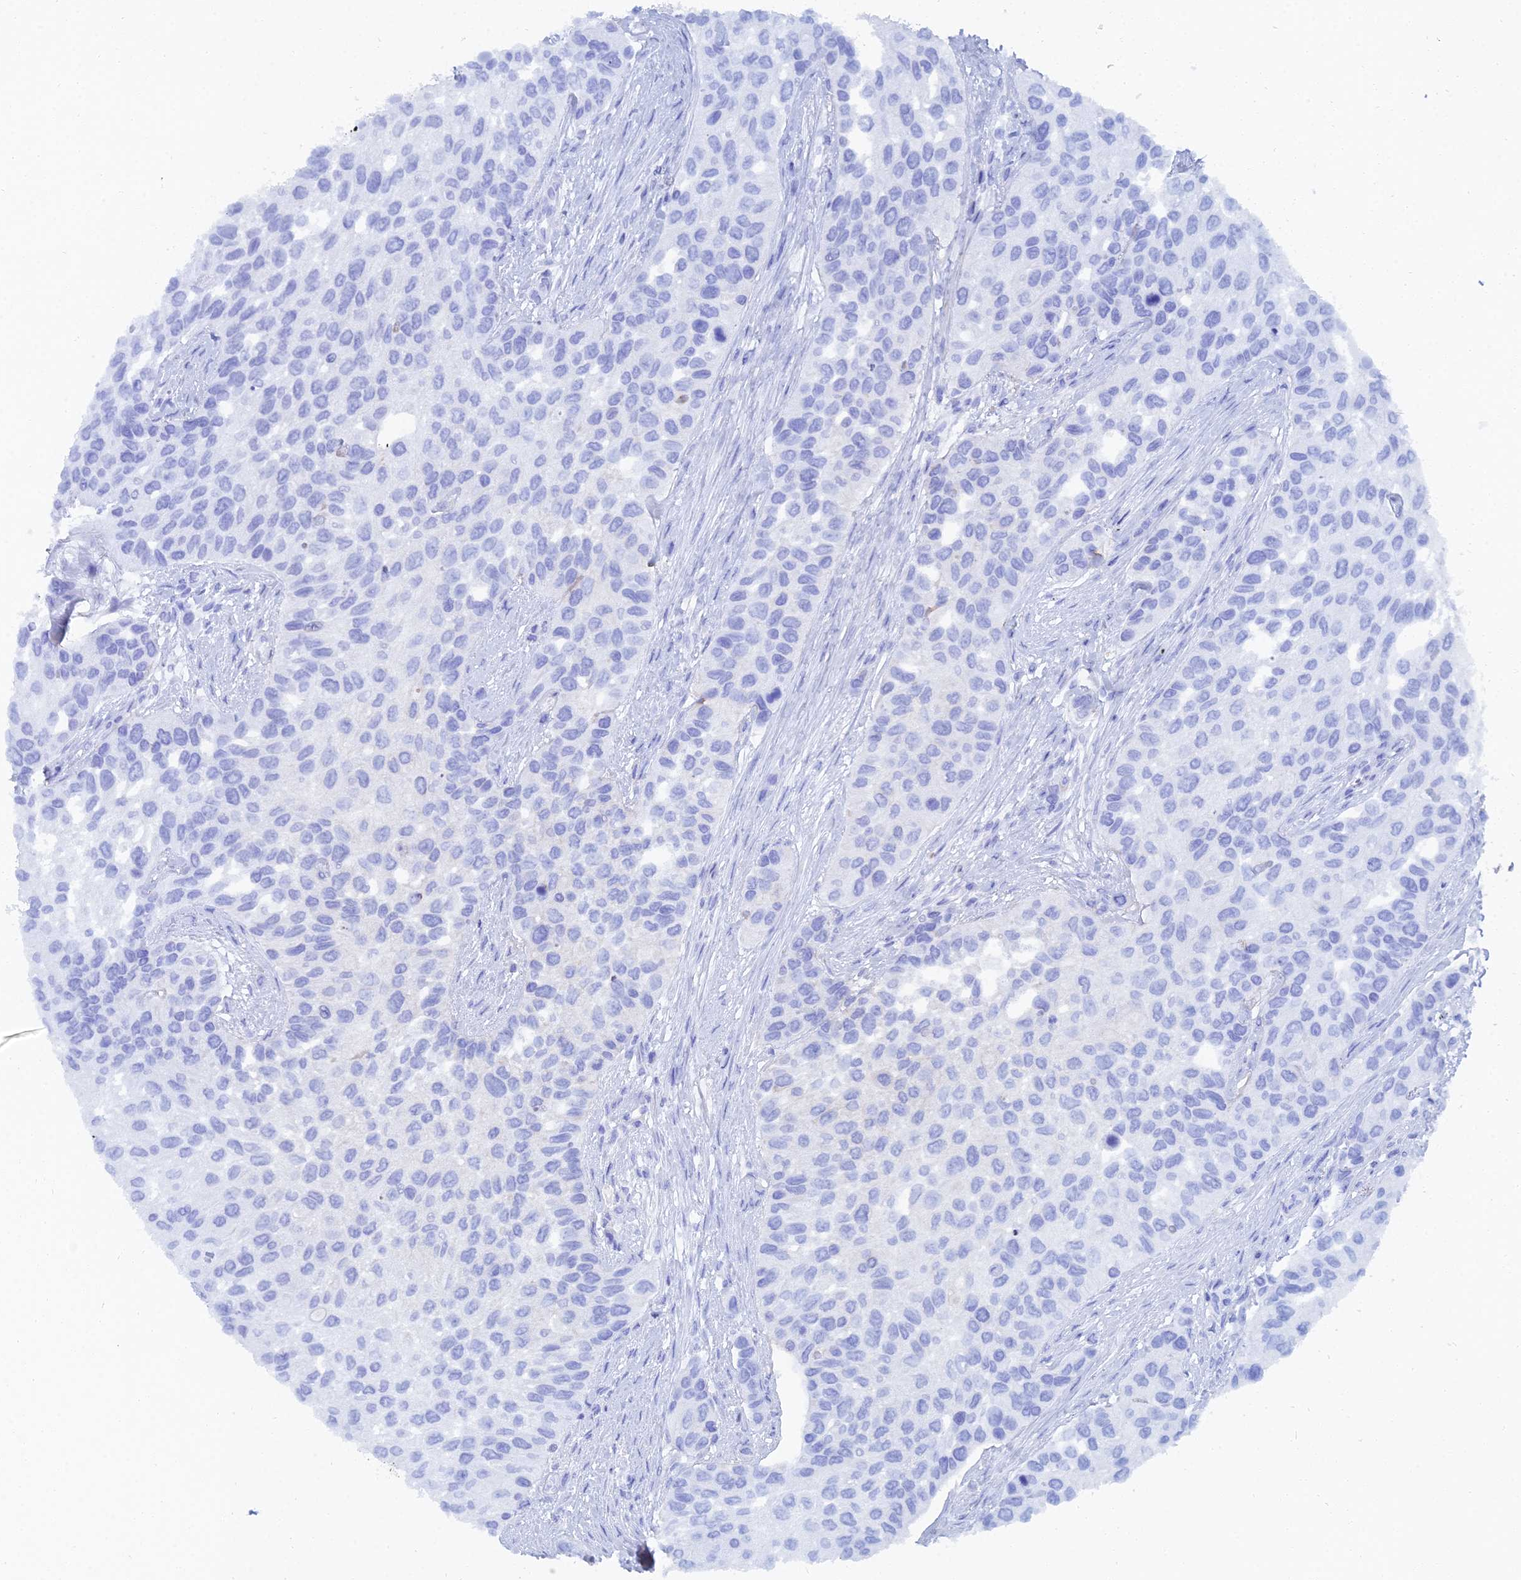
{"staining": {"intensity": "negative", "quantity": "none", "location": "none"}, "tissue": "urothelial cancer", "cell_type": "Tumor cells", "image_type": "cancer", "snomed": [{"axis": "morphology", "description": "Normal tissue, NOS"}, {"axis": "morphology", "description": "Urothelial carcinoma, High grade"}, {"axis": "topography", "description": "Vascular tissue"}, {"axis": "topography", "description": "Urinary bladder"}], "caption": "This is a histopathology image of immunohistochemistry (IHC) staining of urothelial carcinoma (high-grade), which shows no staining in tumor cells. Nuclei are stained in blue.", "gene": "TRIM43B", "patient": {"sex": "female", "age": 56}}